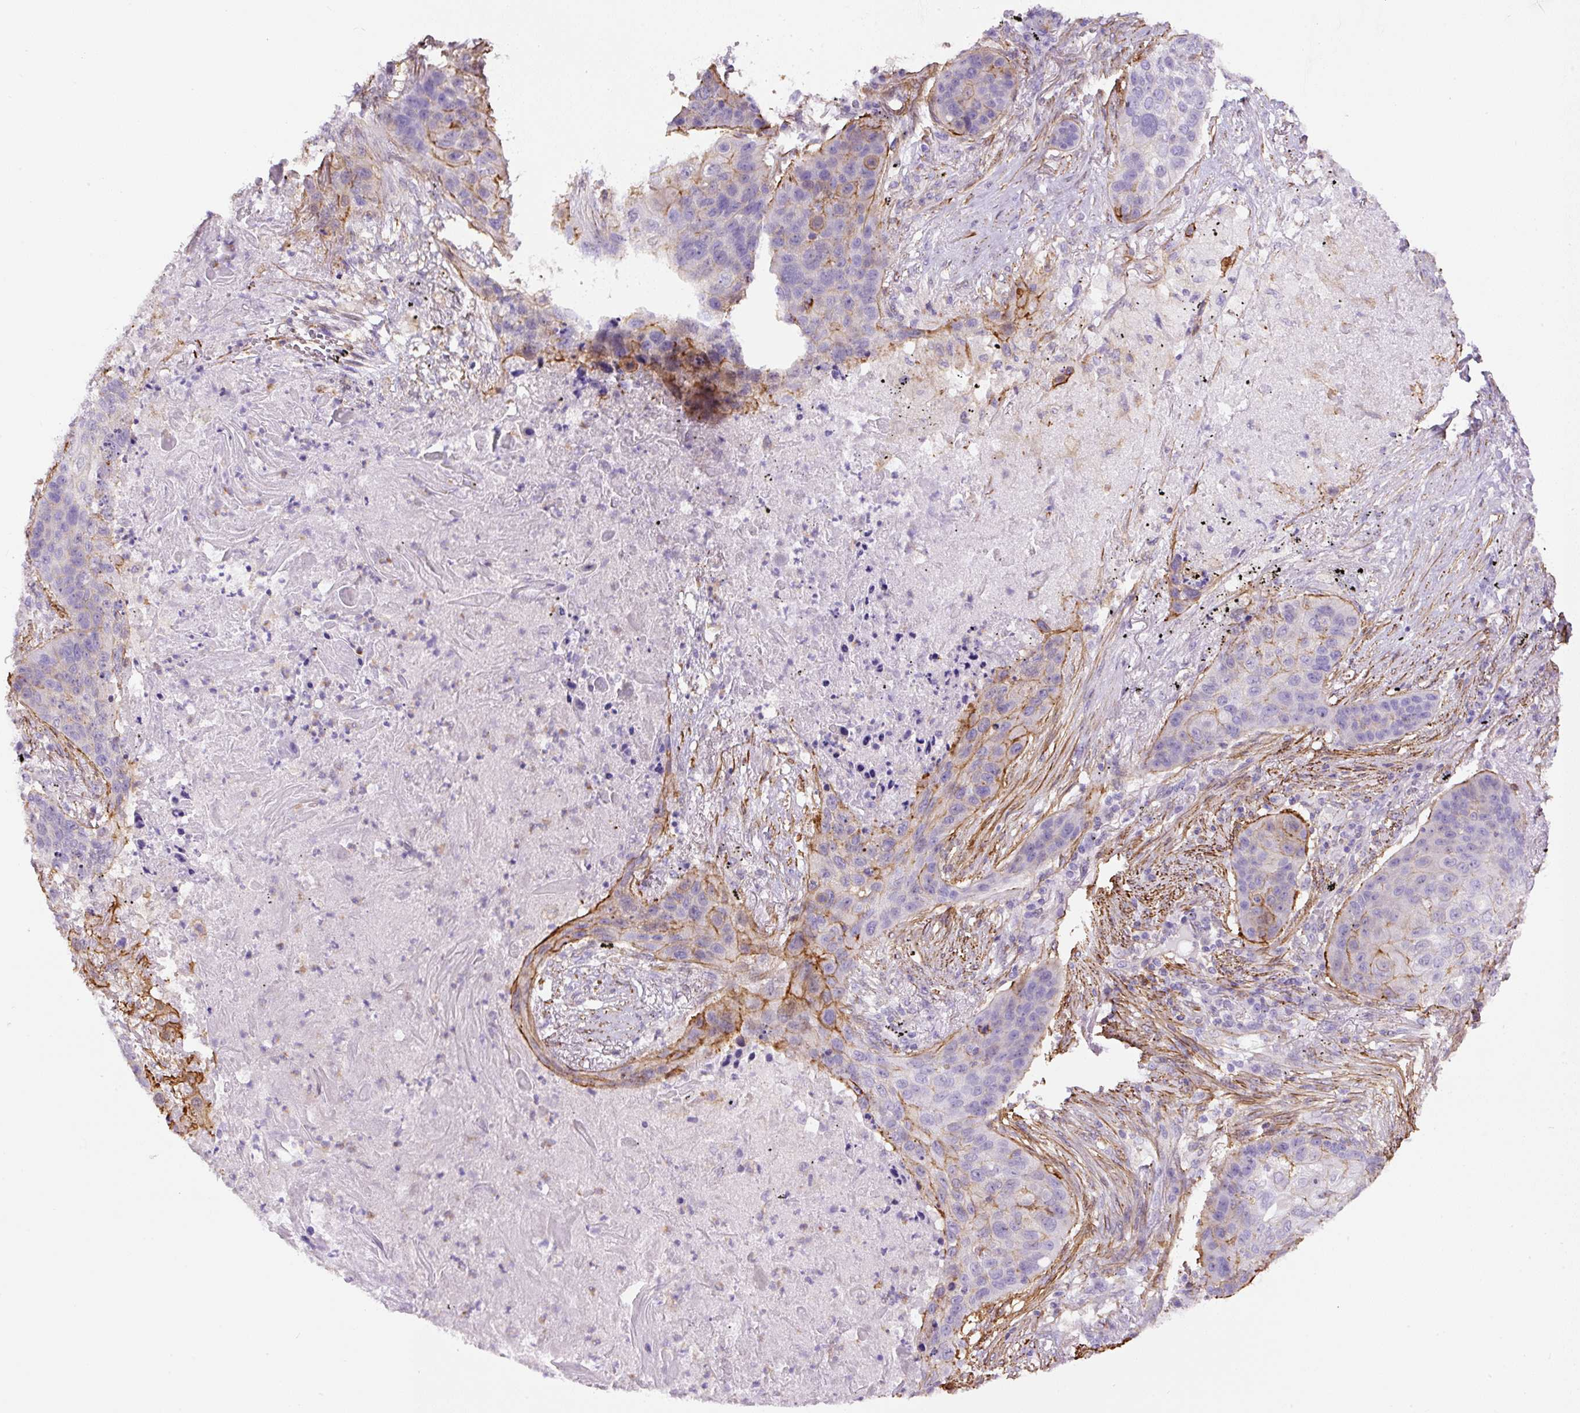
{"staining": {"intensity": "moderate", "quantity": "25%-75%", "location": "cytoplasmic/membranous"}, "tissue": "lung cancer", "cell_type": "Tumor cells", "image_type": "cancer", "snomed": [{"axis": "morphology", "description": "Squamous cell carcinoma, NOS"}, {"axis": "topography", "description": "Lung"}], "caption": "This is an image of immunohistochemistry staining of lung squamous cell carcinoma, which shows moderate expression in the cytoplasmic/membranous of tumor cells.", "gene": "B3GALT5", "patient": {"sex": "female", "age": 63}}